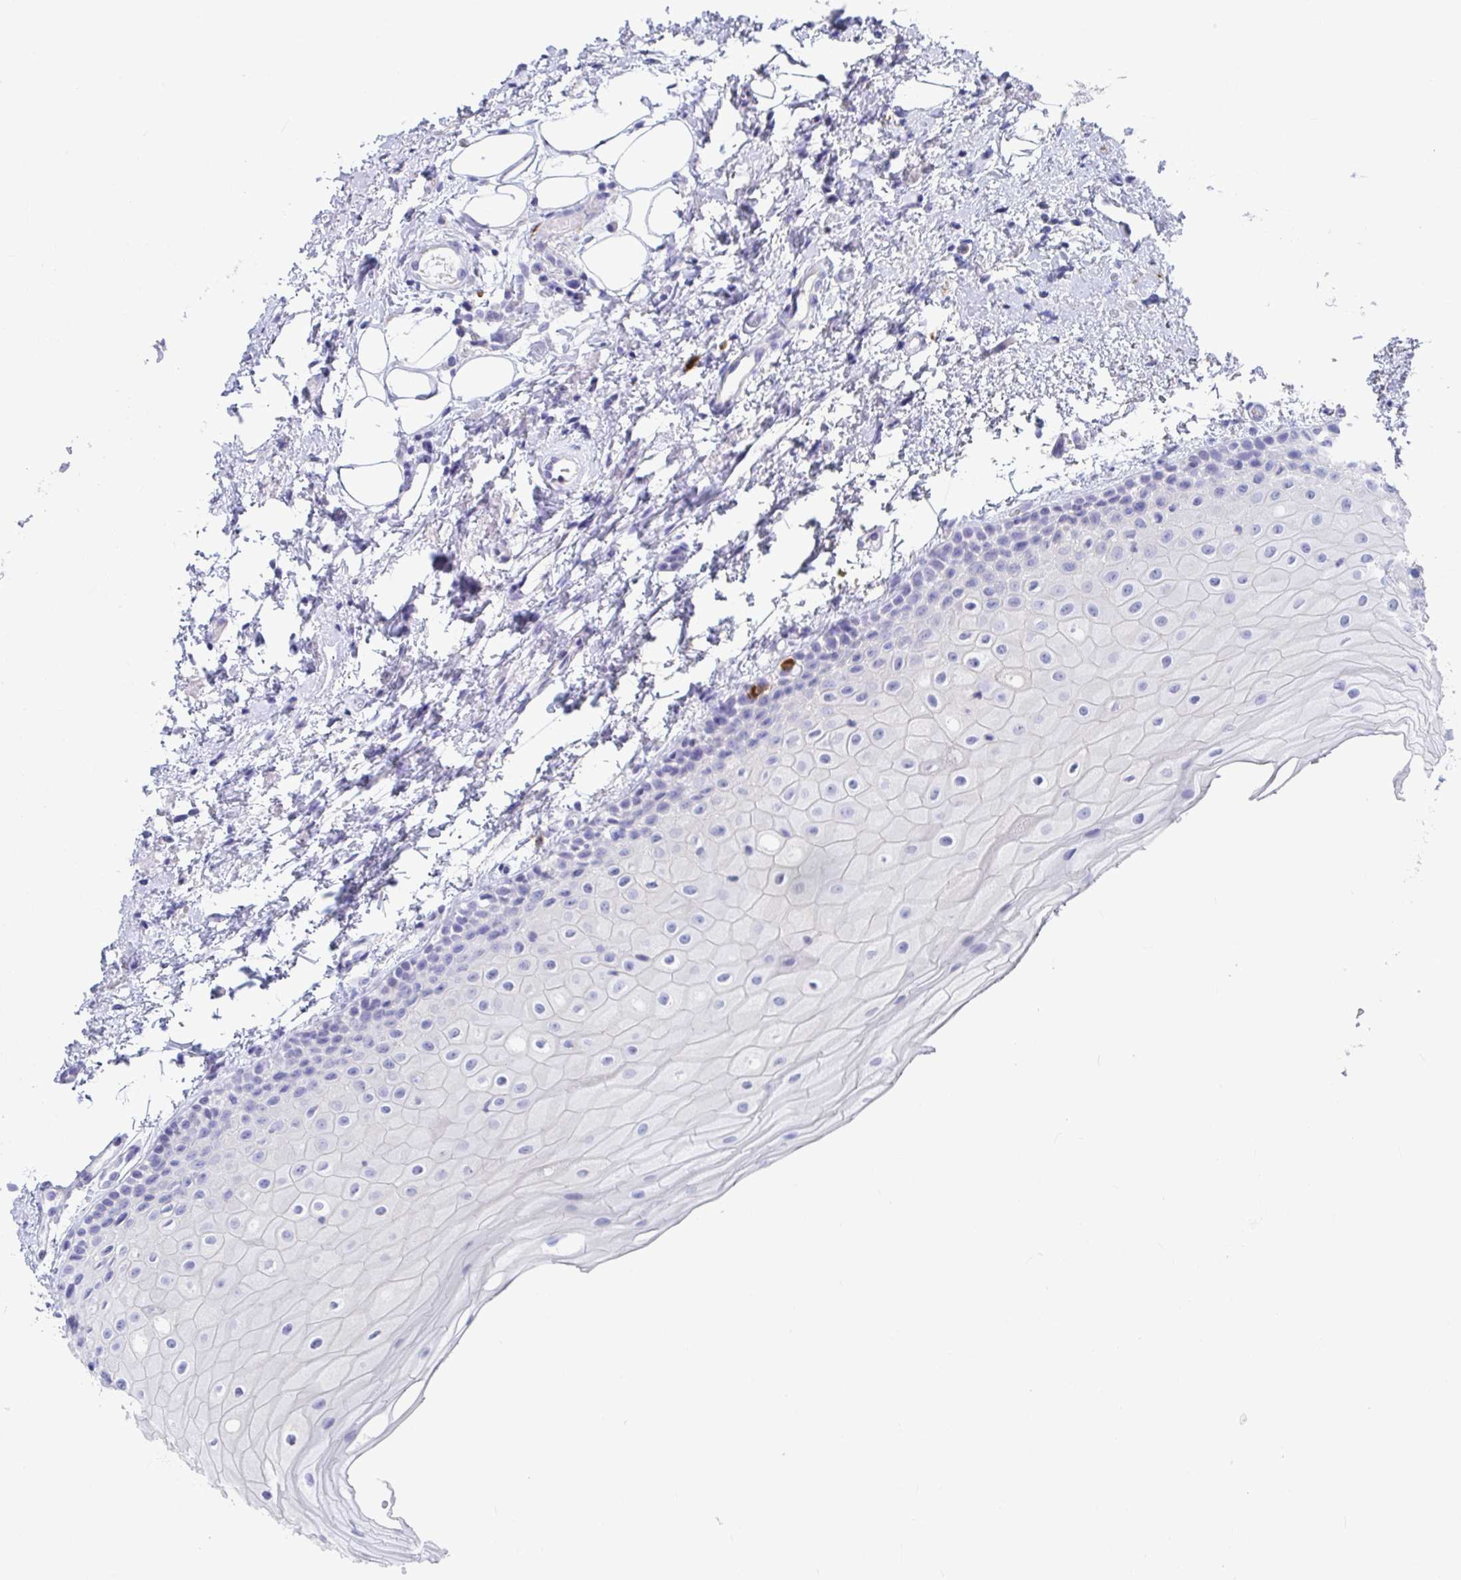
{"staining": {"intensity": "negative", "quantity": "none", "location": "none"}, "tissue": "oral mucosa", "cell_type": "Squamous epithelial cells", "image_type": "normal", "snomed": [{"axis": "morphology", "description": "Normal tissue, NOS"}, {"axis": "topography", "description": "Oral tissue"}], "caption": "High power microscopy micrograph of an immunohistochemistry (IHC) photomicrograph of unremarkable oral mucosa, revealing no significant staining in squamous epithelial cells. (Brightfield microscopy of DAB IHC at high magnification).", "gene": "PLA2G1B", "patient": {"sex": "female", "age": 82}}